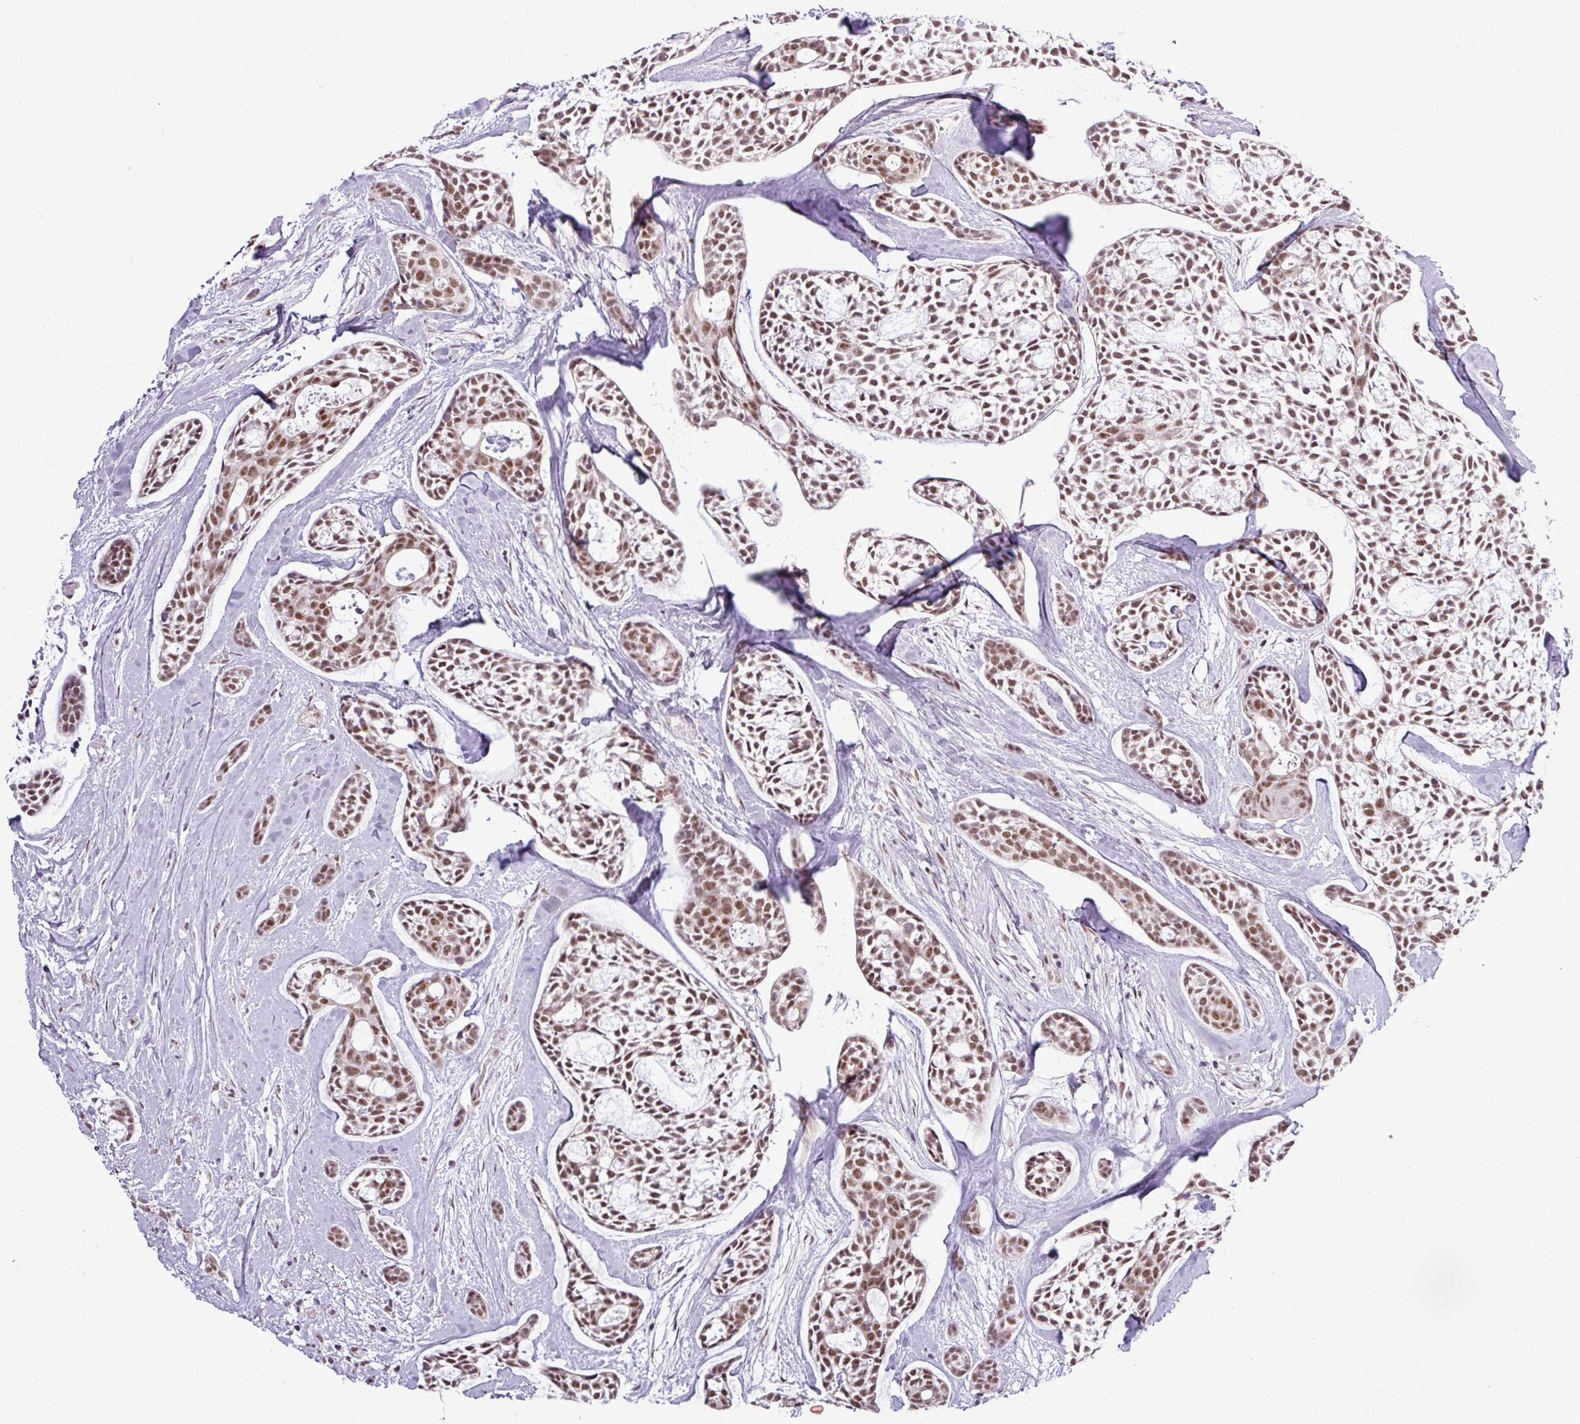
{"staining": {"intensity": "moderate", "quantity": ">75%", "location": "nuclear"}, "tissue": "head and neck cancer", "cell_type": "Tumor cells", "image_type": "cancer", "snomed": [{"axis": "morphology", "description": "Adenocarcinoma, NOS"}, {"axis": "topography", "description": "Subcutis"}, {"axis": "topography", "description": "Head-Neck"}], "caption": "This micrograph exhibits IHC staining of human adenocarcinoma (head and neck), with medium moderate nuclear staining in approximately >75% of tumor cells.", "gene": "ZNF217", "patient": {"sex": "female", "age": 73}}